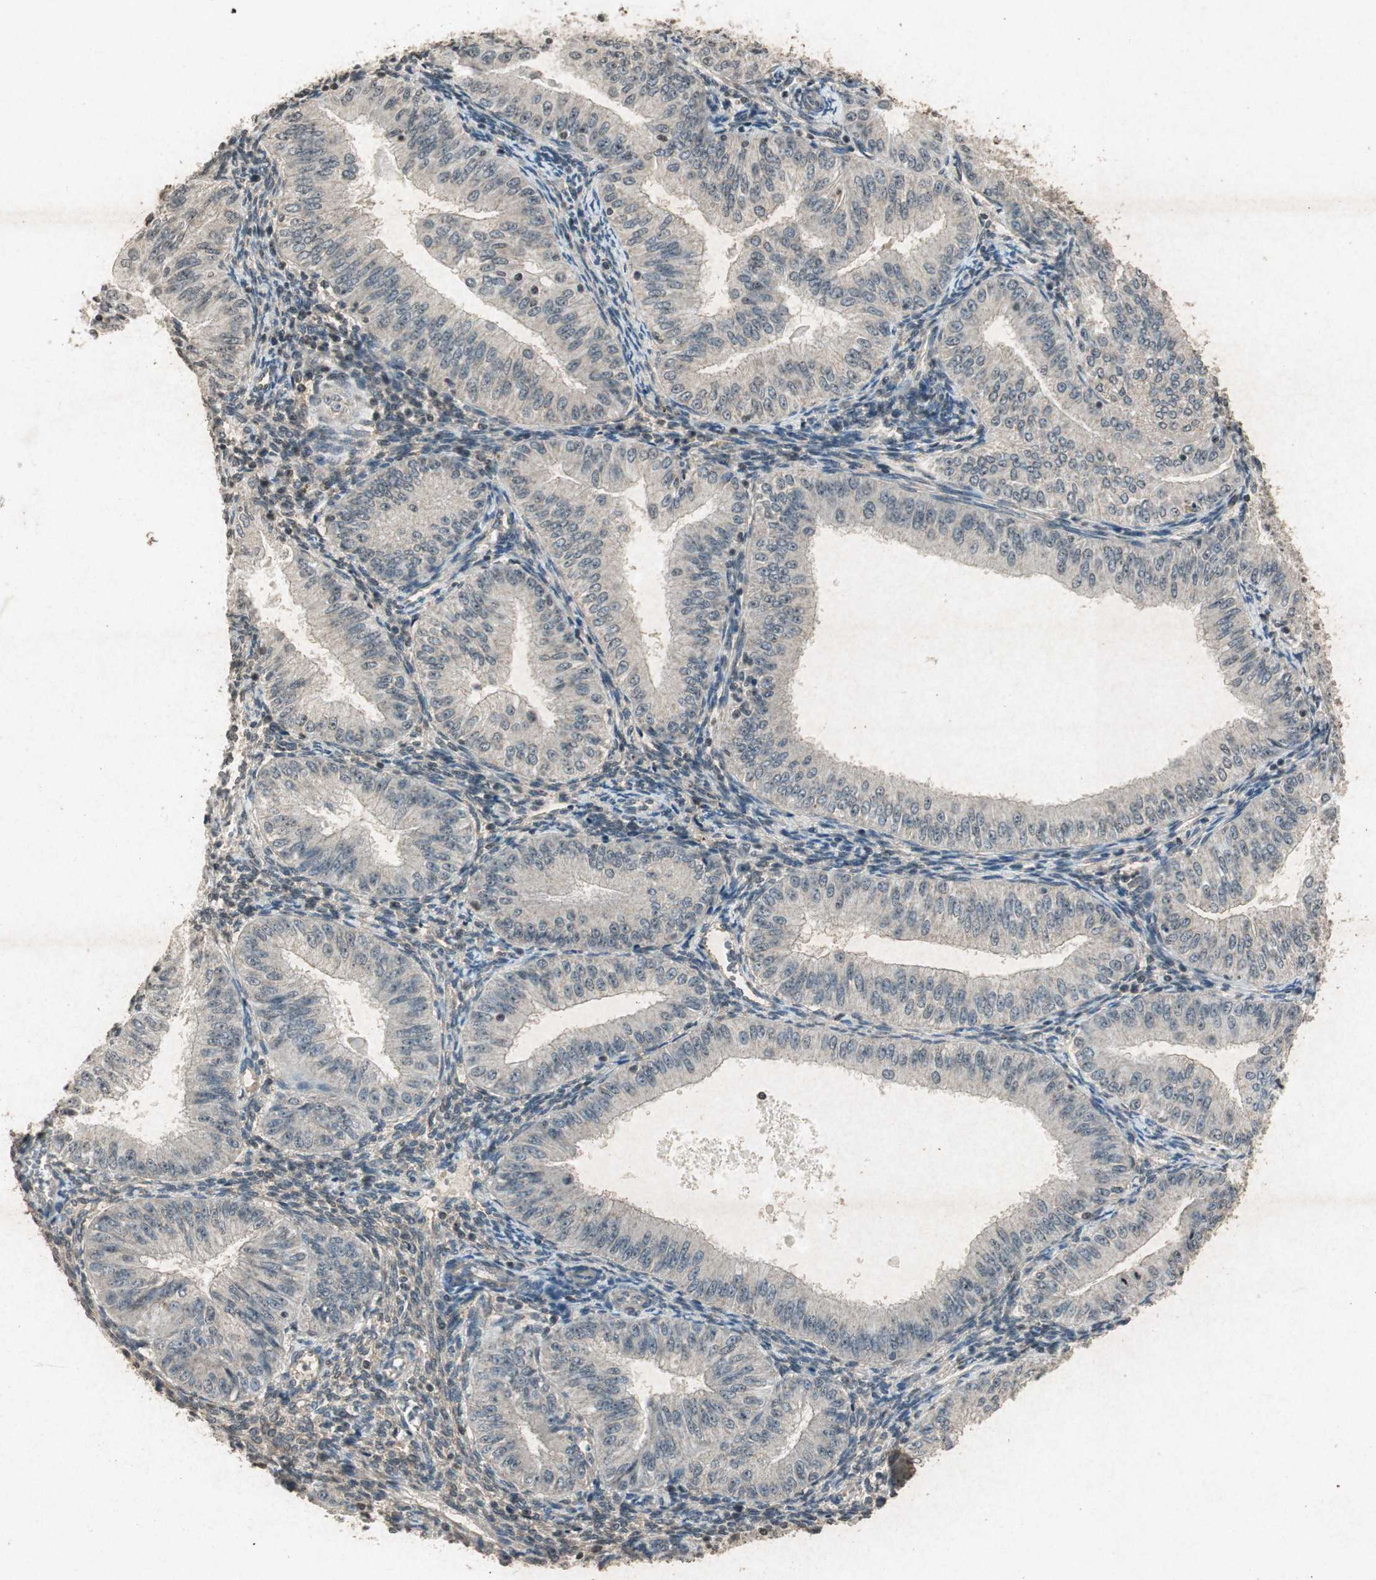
{"staining": {"intensity": "negative", "quantity": "none", "location": "none"}, "tissue": "endometrial cancer", "cell_type": "Tumor cells", "image_type": "cancer", "snomed": [{"axis": "morphology", "description": "Normal tissue, NOS"}, {"axis": "morphology", "description": "Adenocarcinoma, NOS"}, {"axis": "topography", "description": "Endometrium"}], "caption": "Immunohistochemical staining of endometrial cancer exhibits no significant positivity in tumor cells. (IHC, brightfield microscopy, high magnification).", "gene": "PRKG1", "patient": {"sex": "female", "age": 53}}